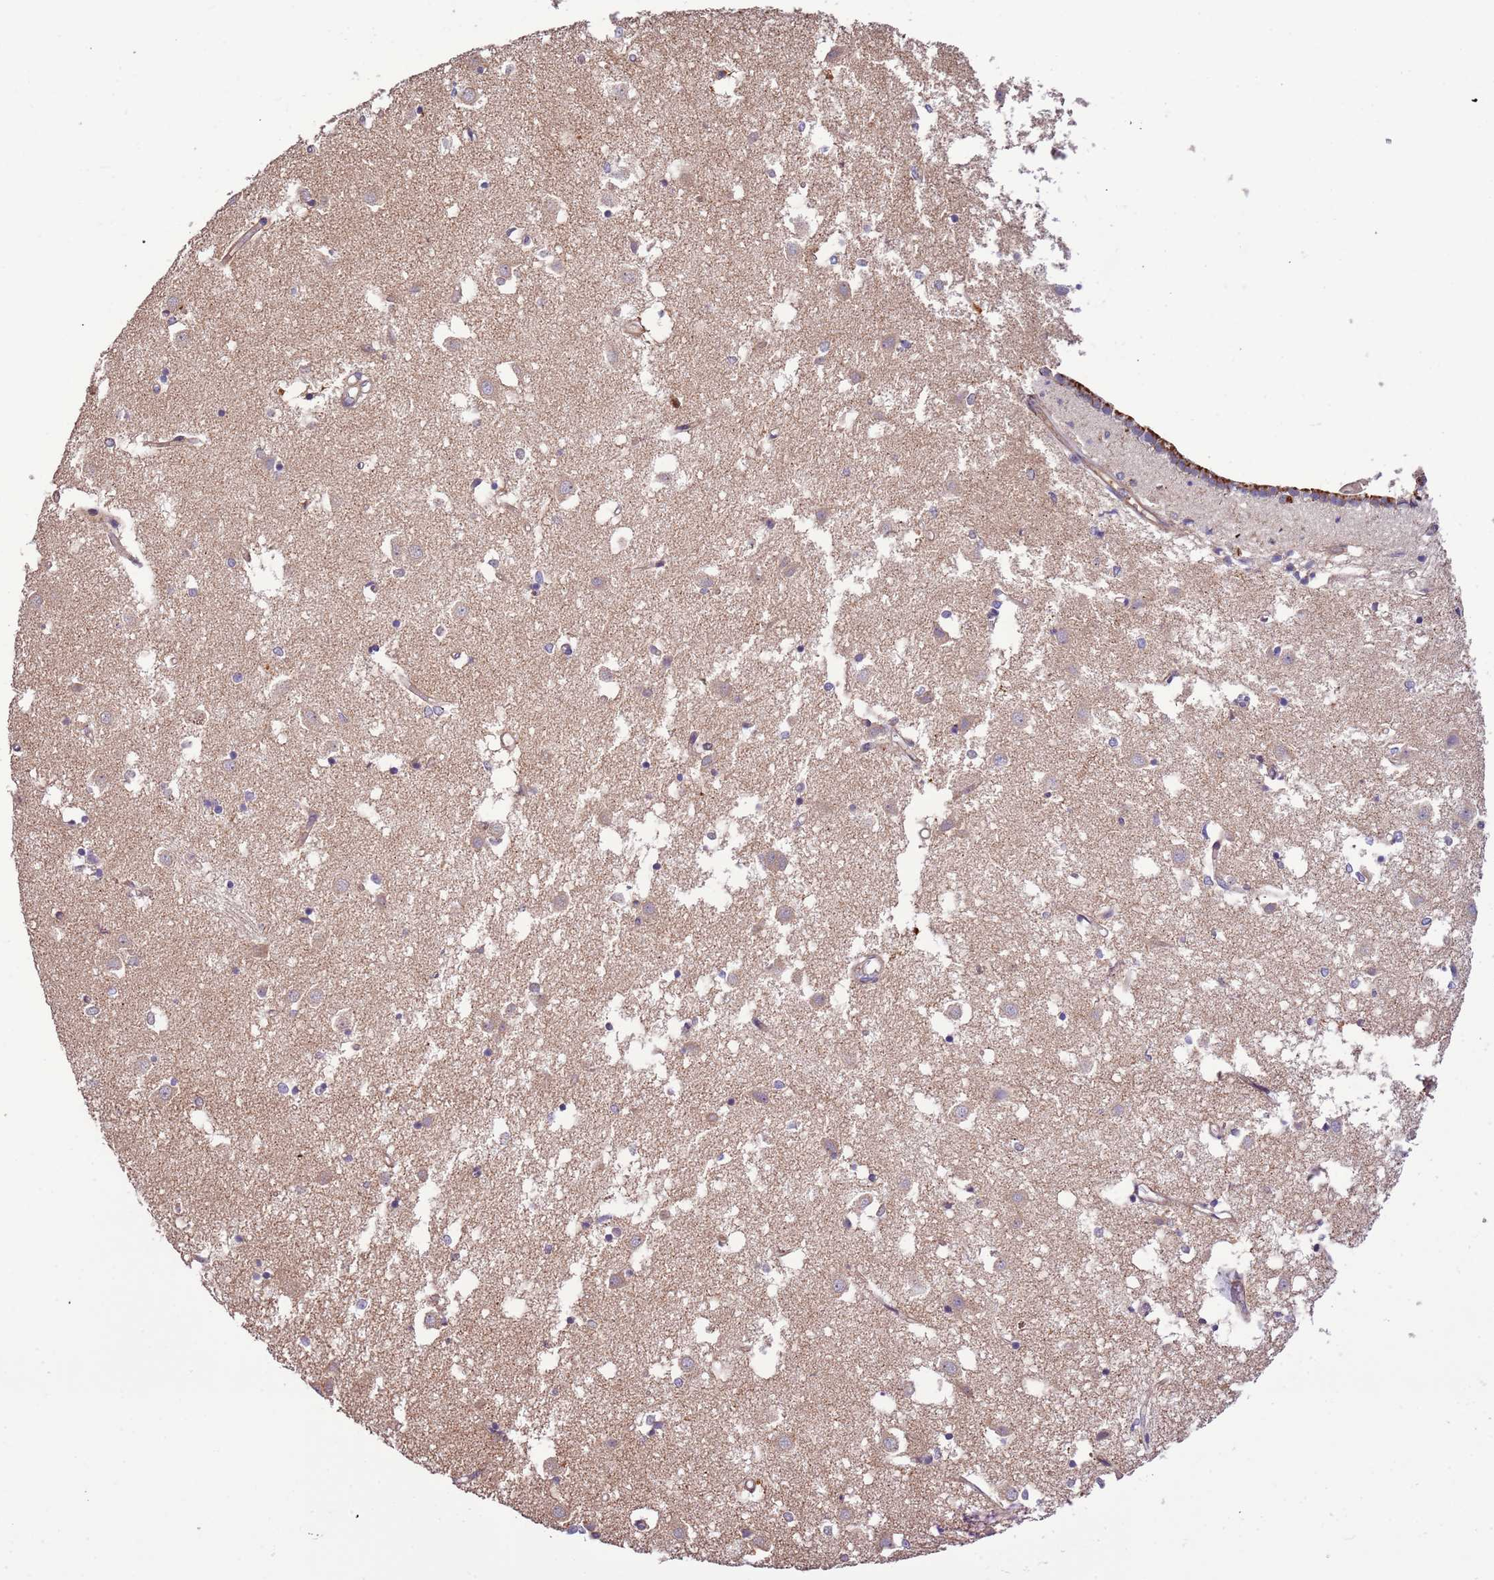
{"staining": {"intensity": "negative", "quantity": "none", "location": "none"}, "tissue": "caudate", "cell_type": "Glial cells", "image_type": "normal", "snomed": [{"axis": "morphology", "description": "Normal tissue, NOS"}, {"axis": "topography", "description": "Lateral ventricle wall"}], "caption": "This is an IHC micrograph of unremarkable human caudate. There is no positivity in glial cells.", "gene": "LAMB4", "patient": {"sex": "male", "age": 70}}